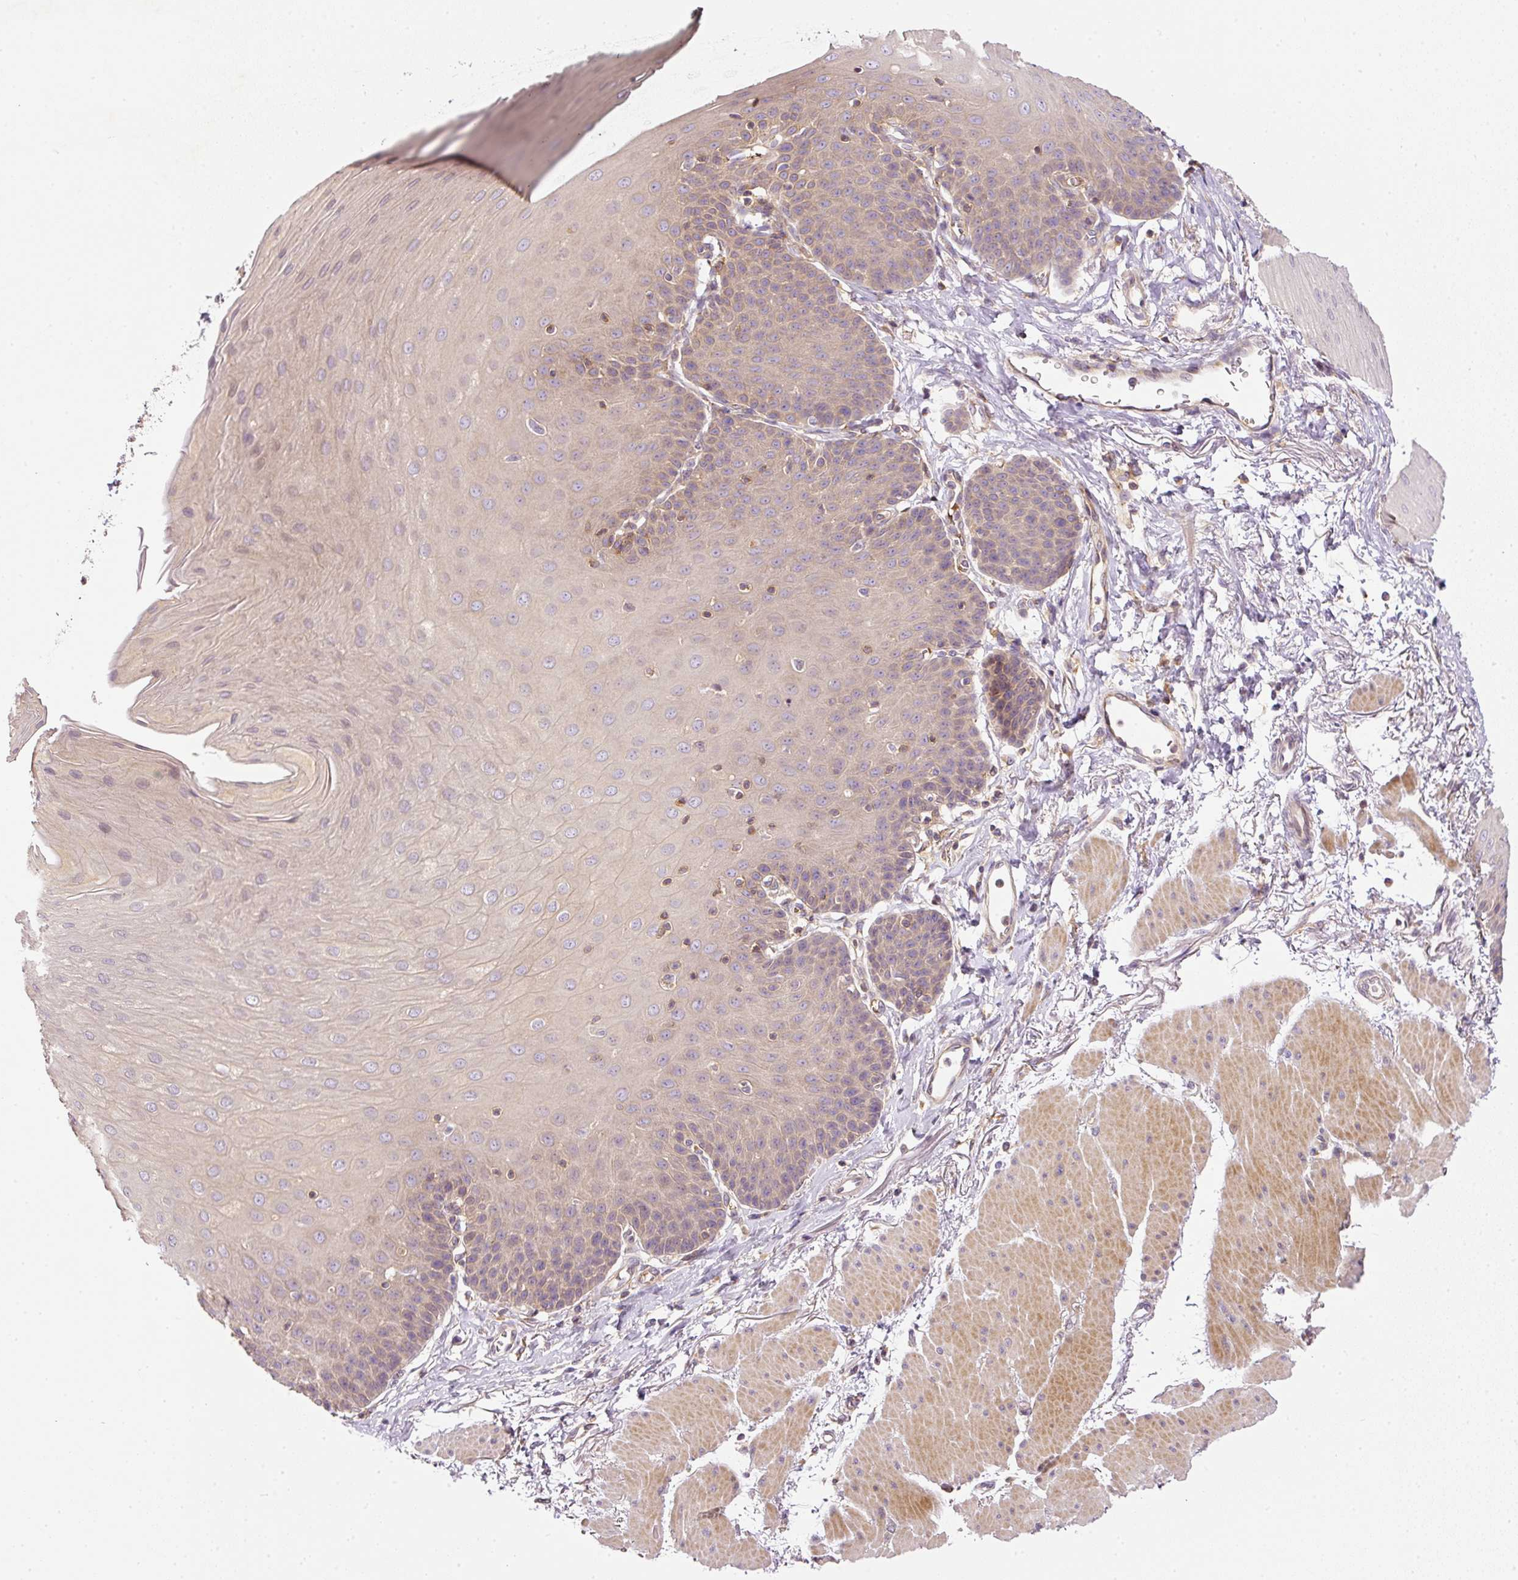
{"staining": {"intensity": "moderate", "quantity": "<25%", "location": "cytoplasmic/membranous"}, "tissue": "esophagus", "cell_type": "Squamous epithelial cells", "image_type": "normal", "snomed": [{"axis": "morphology", "description": "Normal tissue, NOS"}, {"axis": "topography", "description": "Esophagus"}], "caption": "Protein staining by immunohistochemistry displays moderate cytoplasmic/membranous staining in approximately <25% of squamous epithelial cells in benign esophagus.", "gene": "TBC1D2B", "patient": {"sex": "female", "age": 81}}